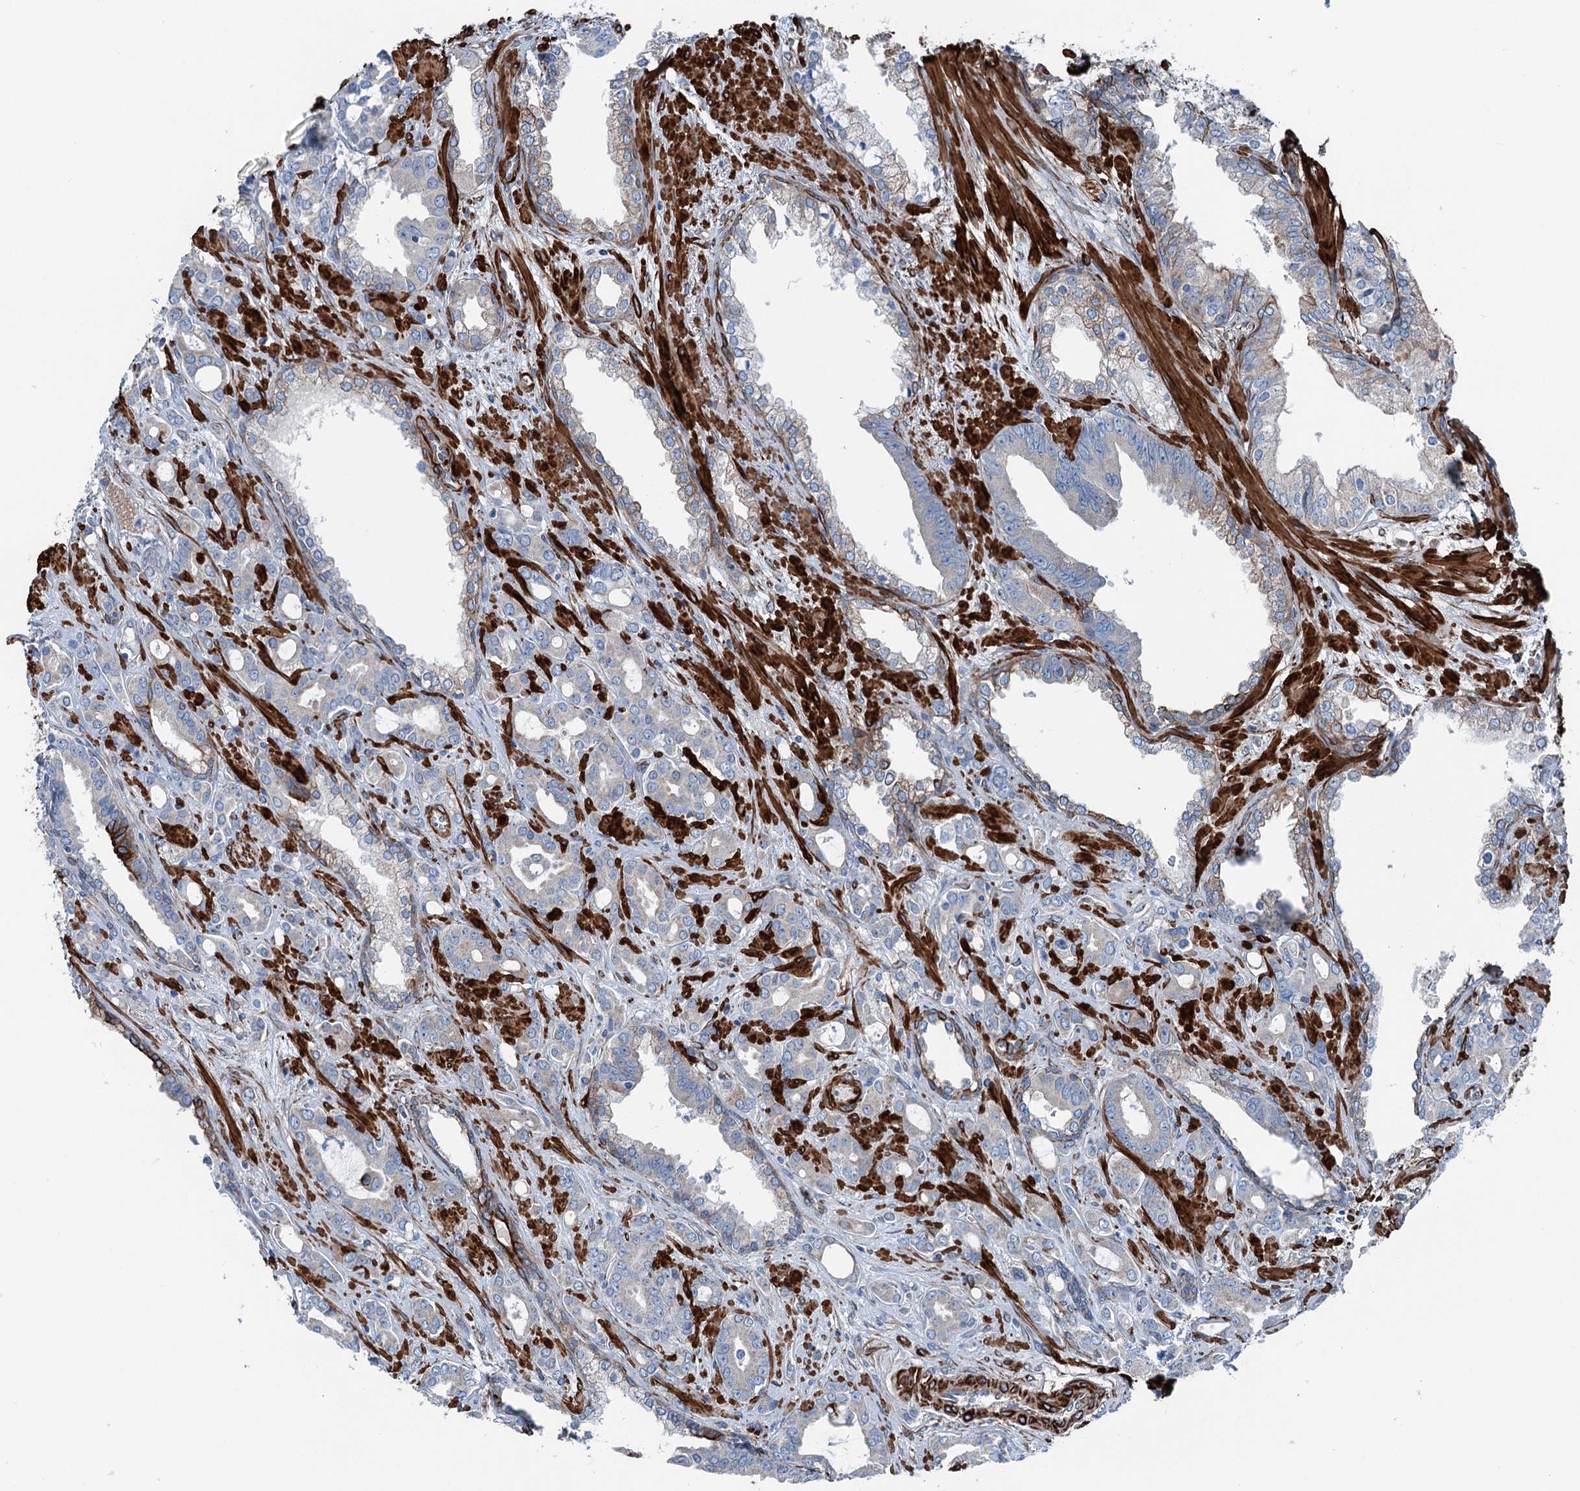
{"staining": {"intensity": "moderate", "quantity": "<25%", "location": "cytoplasmic/membranous"}, "tissue": "prostate cancer", "cell_type": "Tumor cells", "image_type": "cancer", "snomed": [{"axis": "morphology", "description": "Adenocarcinoma, High grade"}, {"axis": "topography", "description": "Prostate"}], "caption": "Moderate cytoplasmic/membranous expression for a protein is seen in about <25% of tumor cells of prostate cancer (high-grade adenocarcinoma) using immunohistochemistry.", "gene": "CALCOCO1", "patient": {"sex": "male", "age": 72}}